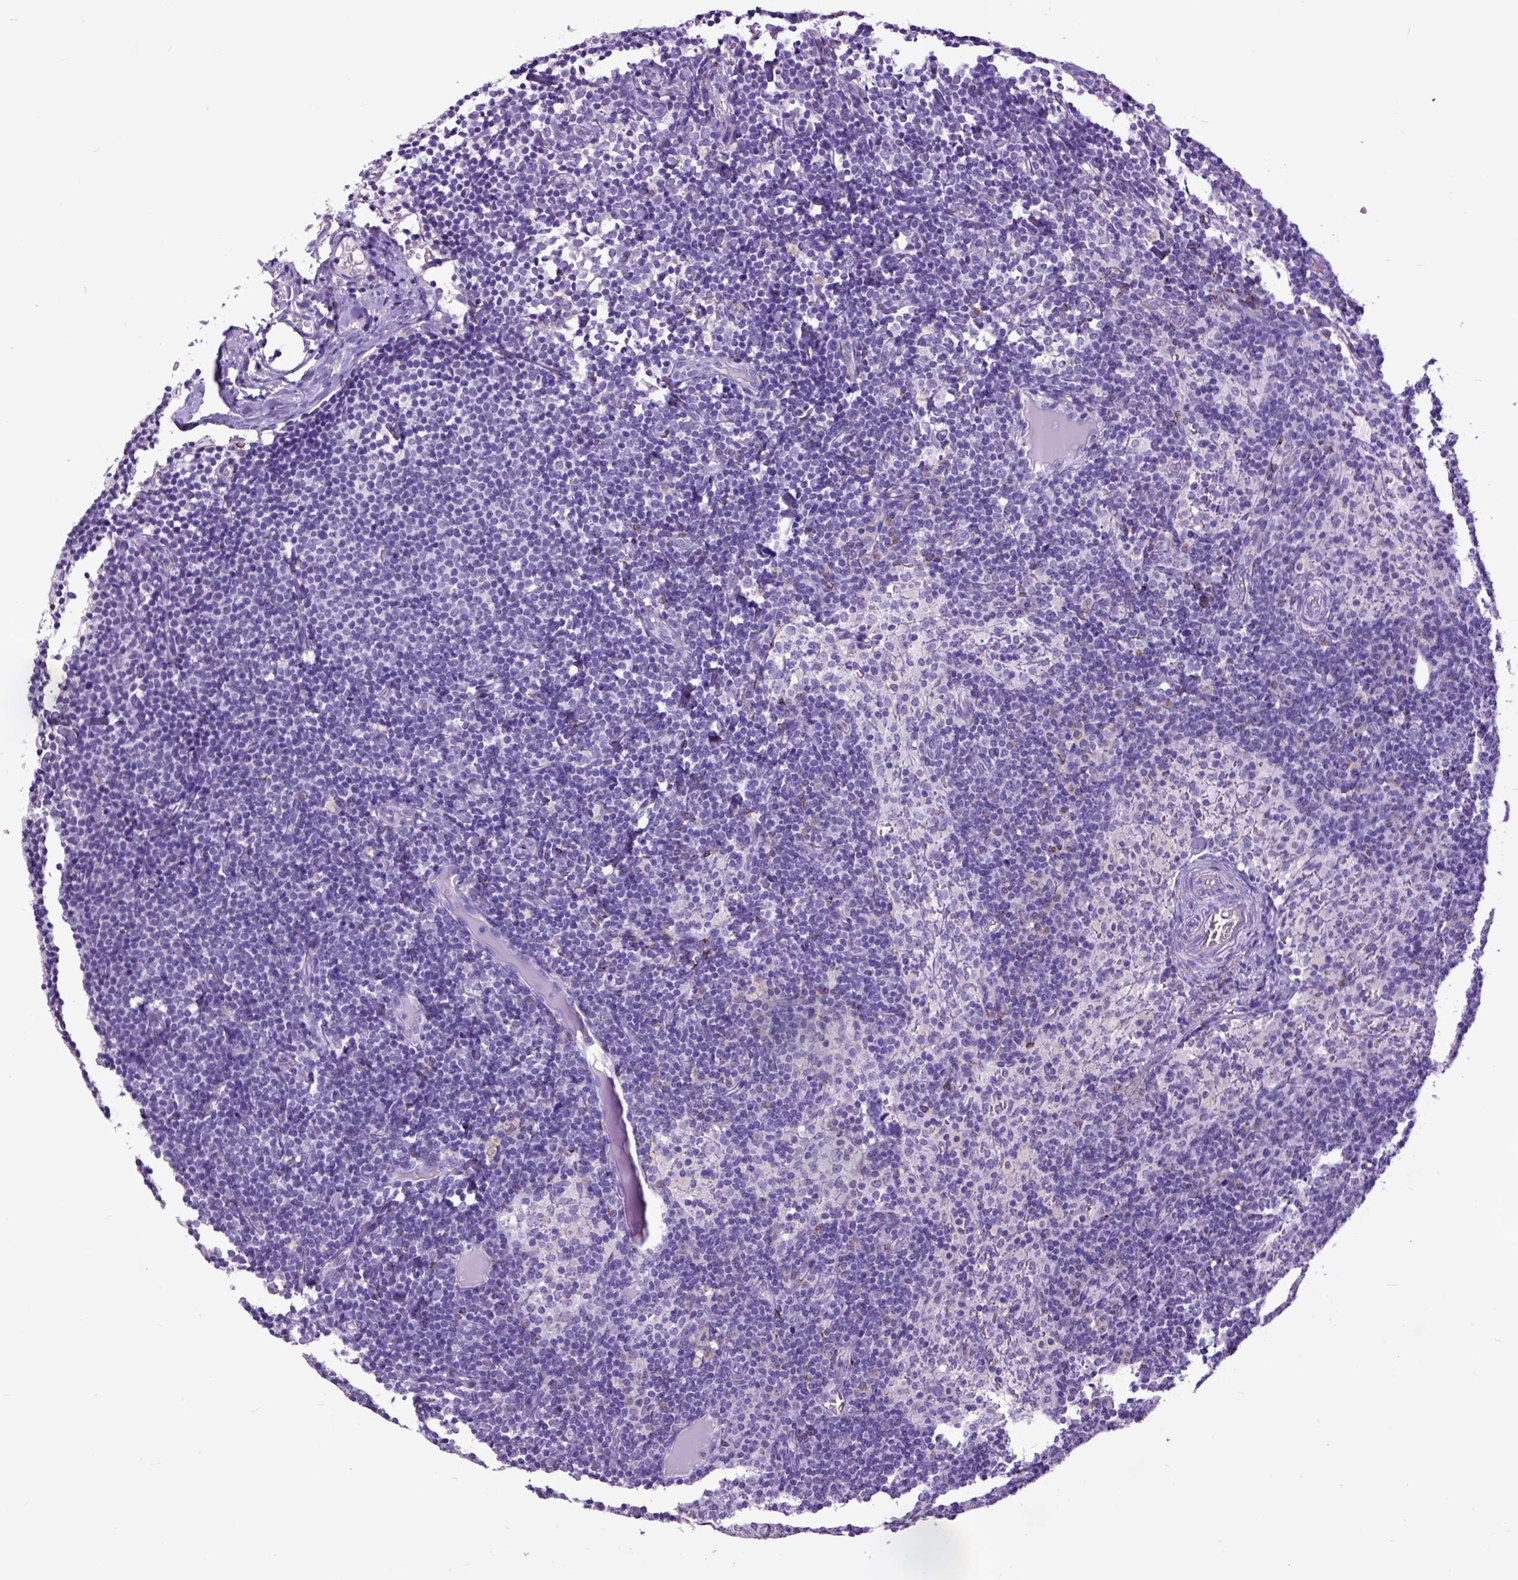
{"staining": {"intensity": "negative", "quantity": "none", "location": "none"}, "tissue": "lymph node", "cell_type": "Germinal center cells", "image_type": "normal", "snomed": [{"axis": "morphology", "description": "Normal tissue, NOS"}, {"axis": "topography", "description": "Lymph node"}], "caption": "High magnification brightfield microscopy of unremarkable lymph node stained with DAB (brown) and counterstained with hematoxylin (blue): germinal center cells show no significant positivity.", "gene": "RAB25", "patient": {"sex": "female", "age": 41}}